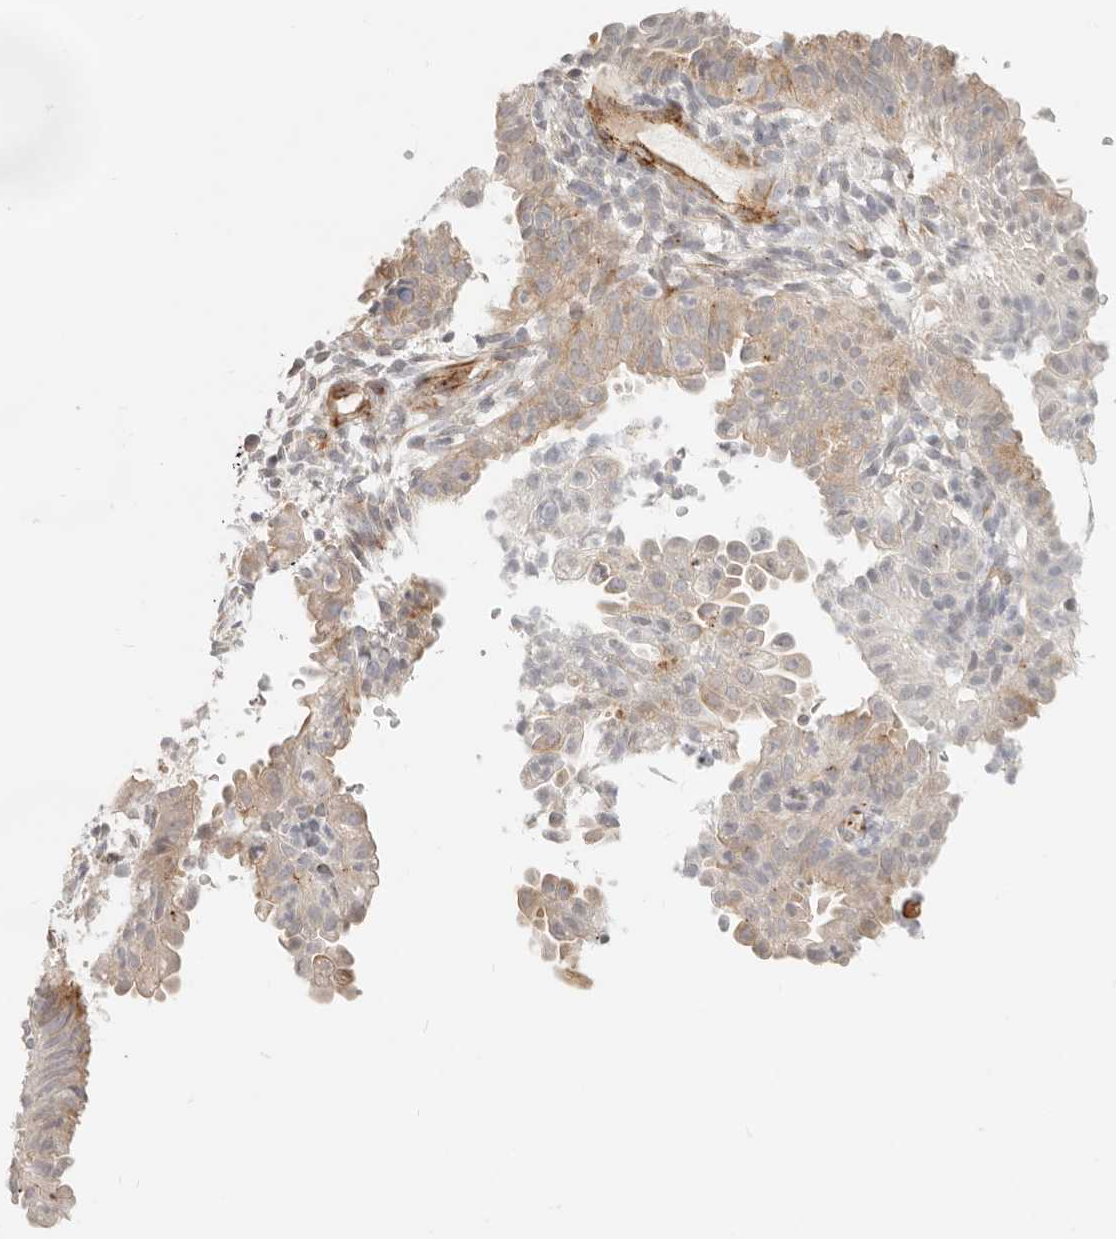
{"staining": {"intensity": "weak", "quantity": ">75%", "location": "cytoplasmic/membranous"}, "tissue": "endometrial cancer", "cell_type": "Tumor cells", "image_type": "cancer", "snomed": [{"axis": "morphology", "description": "Adenocarcinoma, NOS"}, {"axis": "topography", "description": "Endometrium"}], "caption": "Weak cytoplasmic/membranous expression for a protein is seen in about >75% of tumor cells of endometrial adenocarcinoma using immunohistochemistry.", "gene": "SASS6", "patient": {"sex": "female", "age": 51}}